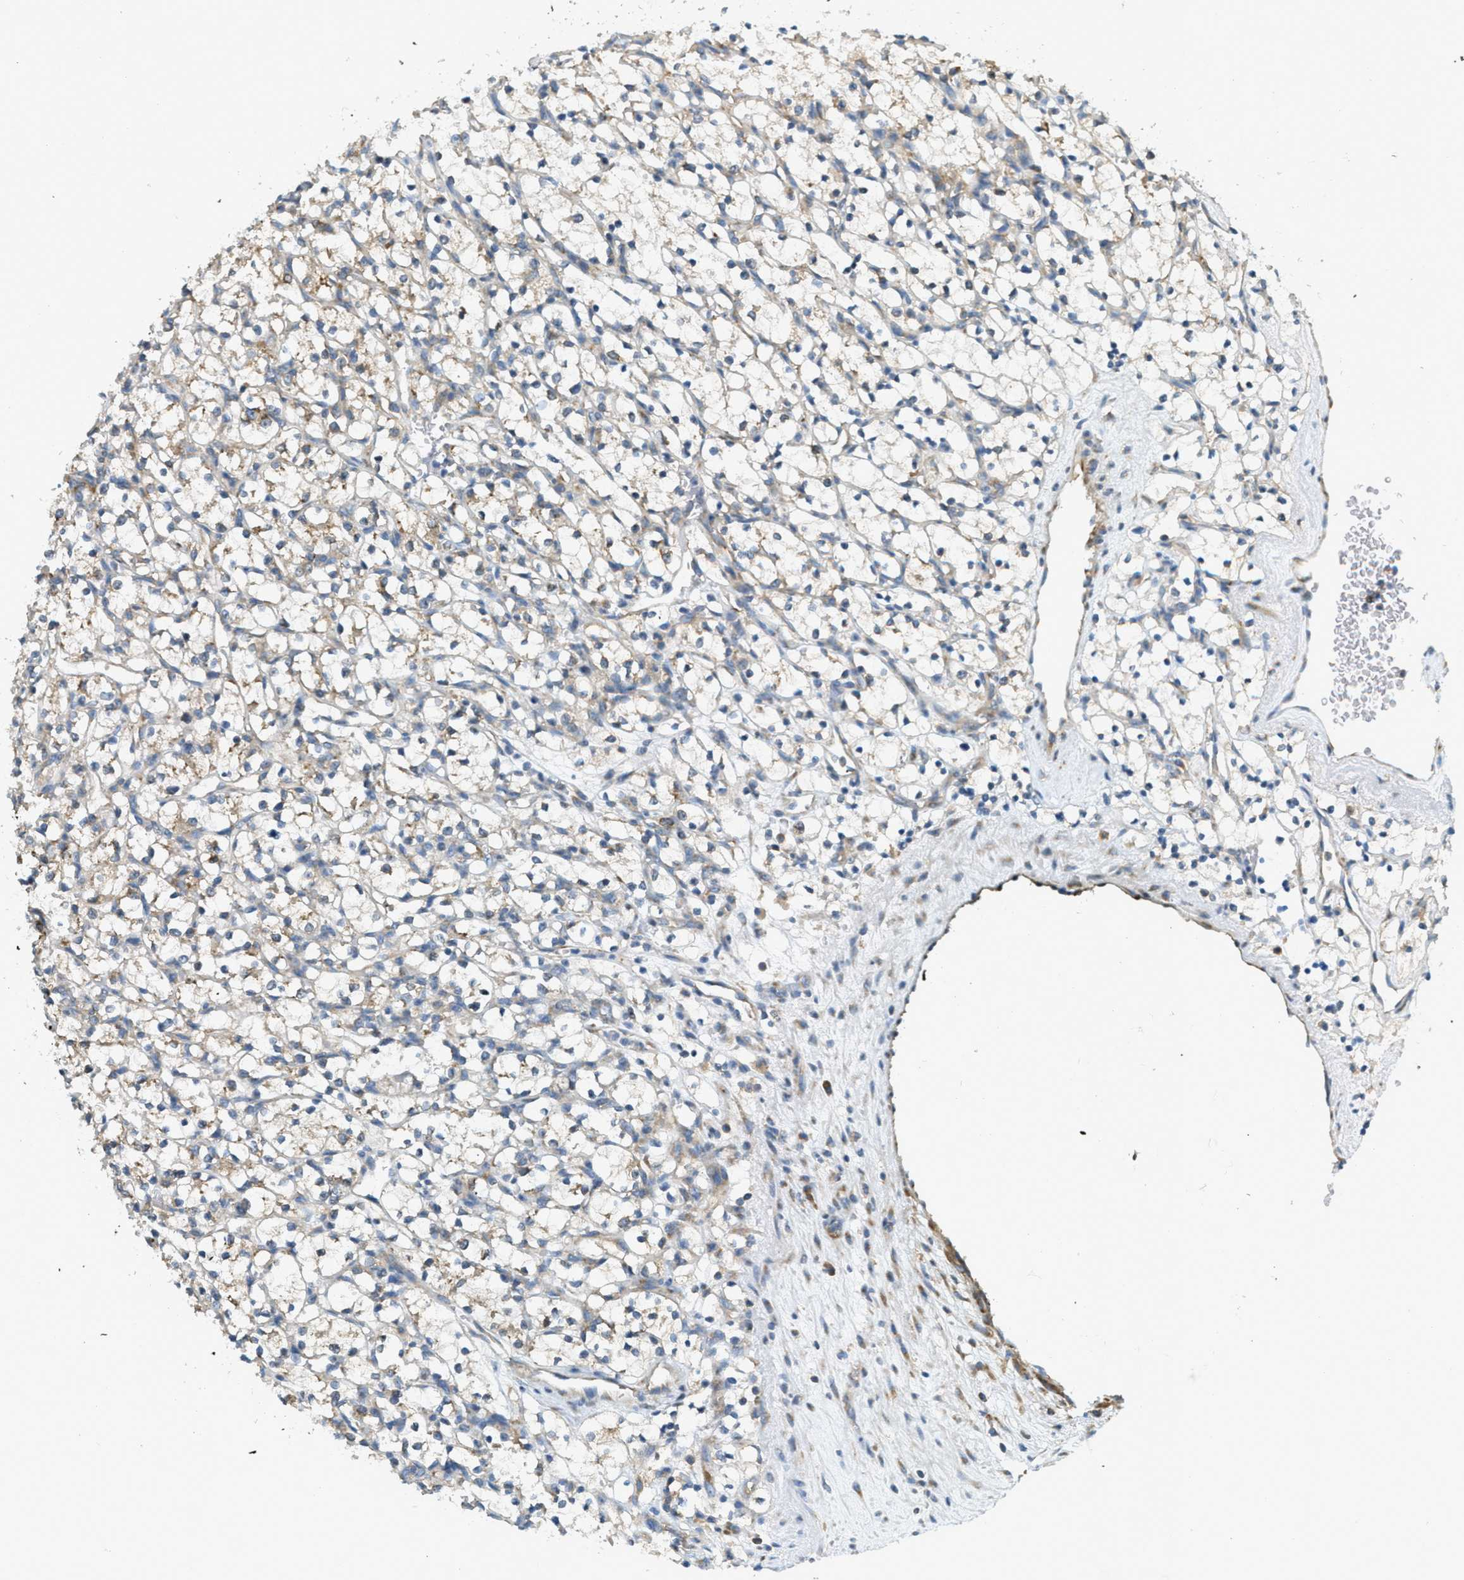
{"staining": {"intensity": "moderate", "quantity": "<25%", "location": "cytoplasmic/membranous"}, "tissue": "renal cancer", "cell_type": "Tumor cells", "image_type": "cancer", "snomed": [{"axis": "morphology", "description": "Adenocarcinoma, NOS"}, {"axis": "topography", "description": "Kidney"}], "caption": "An immunohistochemistry (IHC) image of neoplastic tissue is shown. Protein staining in brown highlights moderate cytoplasmic/membranous positivity in renal cancer (adenocarcinoma) within tumor cells. Nuclei are stained in blue.", "gene": "ABCF1", "patient": {"sex": "female", "age": 69}}